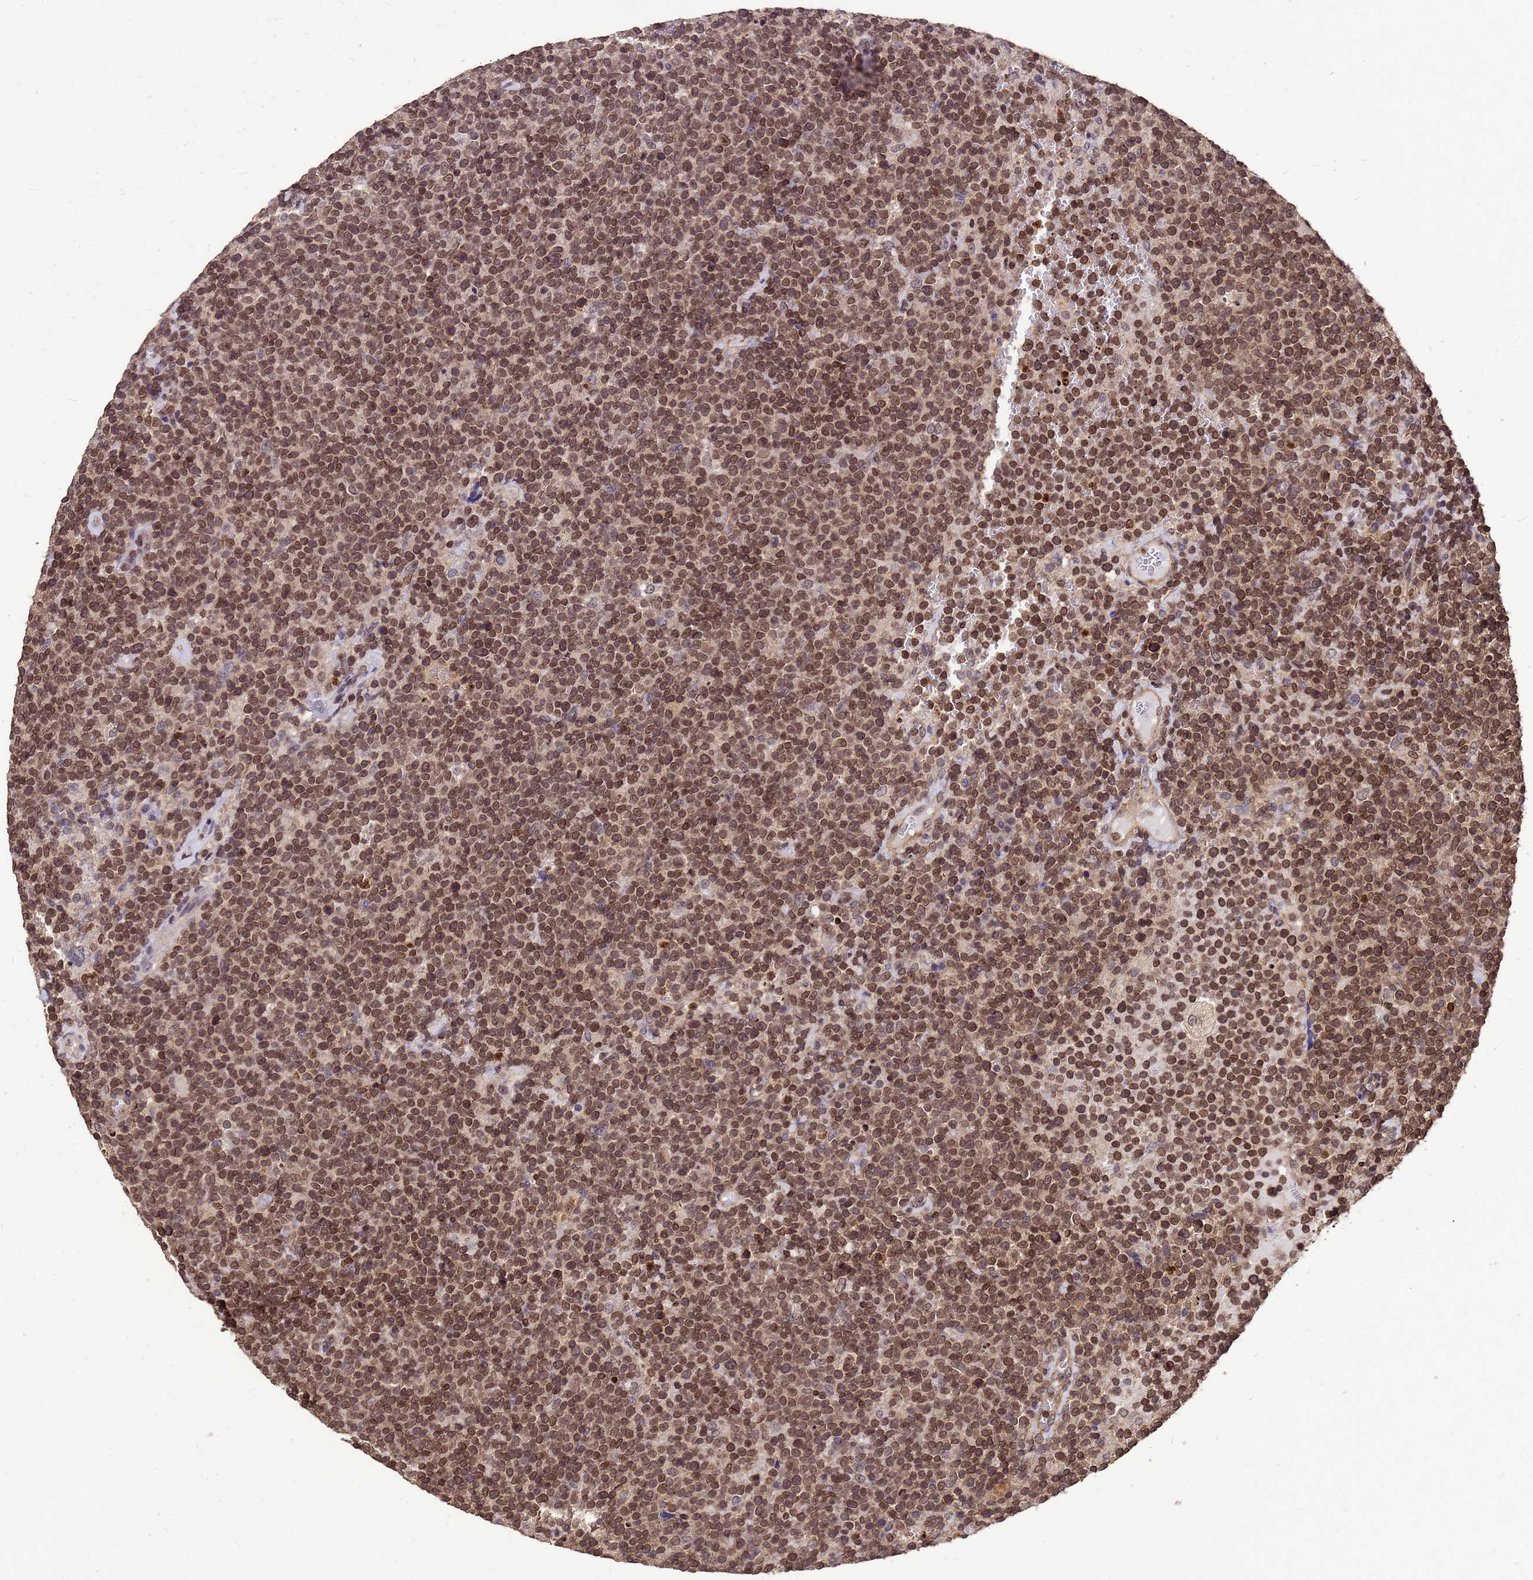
{"staining": {"intensity": "moderate", "quantity": ">75%", "location": "nuclear"}, "tissue": "lymphoma", "cell_type": "Tumor cells", "image_type": "cancer", "snomed": [{"axis": "morphology", "description": "Malignant lymphoma, non-Hodgkin's type, High grade"}, {"axis": "topography", "description": "Lymph node"}], "caption": "This is a micrograph of immunohistochemistry staining of high-grade malignant lymphoma, non-Hodgkin's type, which shows moderate expression in the nuclear of tumor cells.", "gene": "C1orf35", "patient": {"sex": "male", "age": 61}}